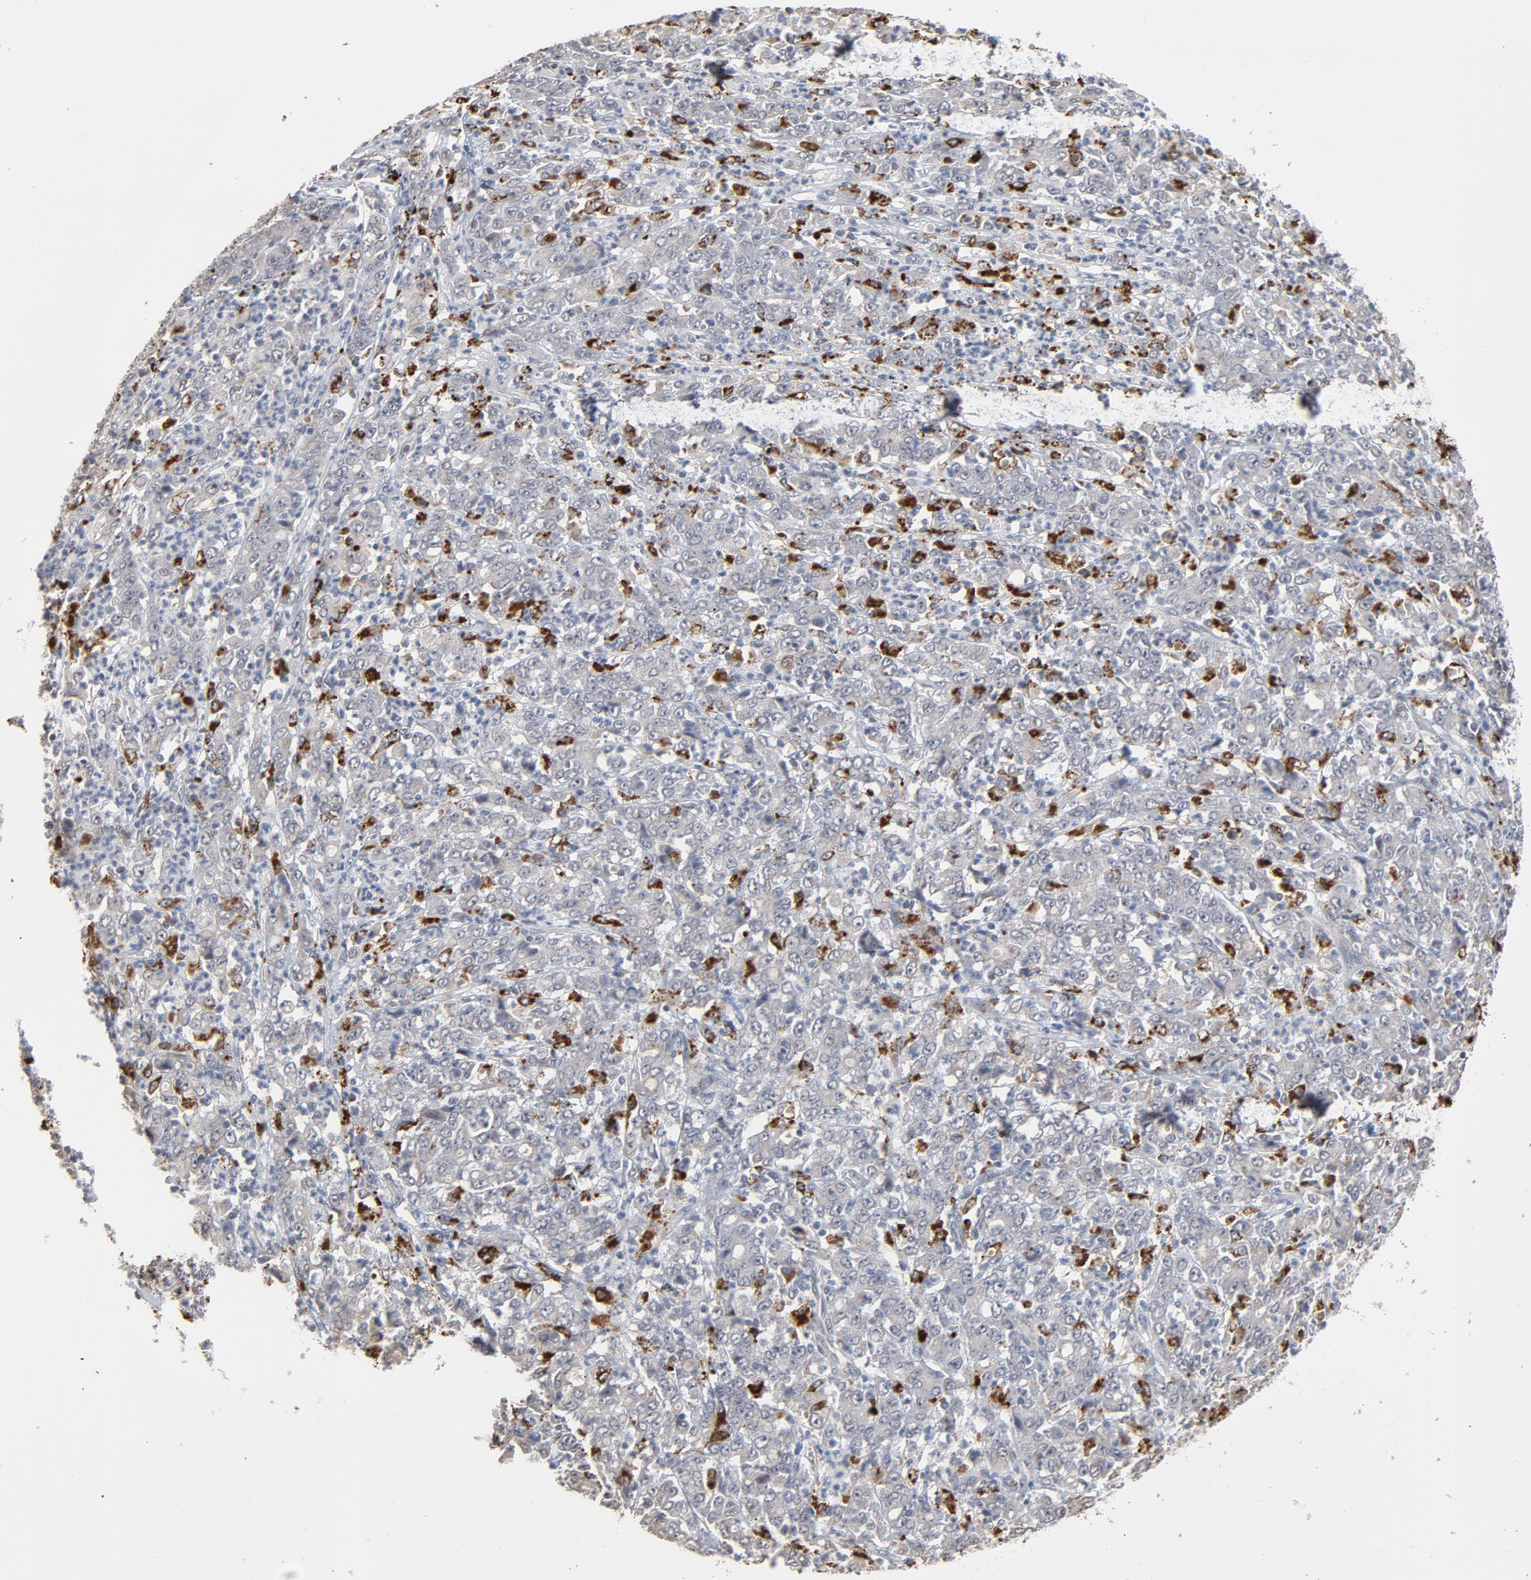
{"staining": {"intensity": "negative", "quantity": "none", "location": "none"}, "tissue": "stomach cancer", "cell_type": "Tumor cells", "image_type": "cancer", "snomed": [{"axis": "morphology", "description": "Adenocarcinoma, NOS"}, {"axis": "topography", "description": "Stomach, lower"}], "caption": "DAB (3,3'-diaminobenzidine) immunohistochemical staining of stomach adenocarcinoma displays no significant staining in tumor cells.", "gene": "POMT2", "patient": {"sex": "female", "age": 71}}